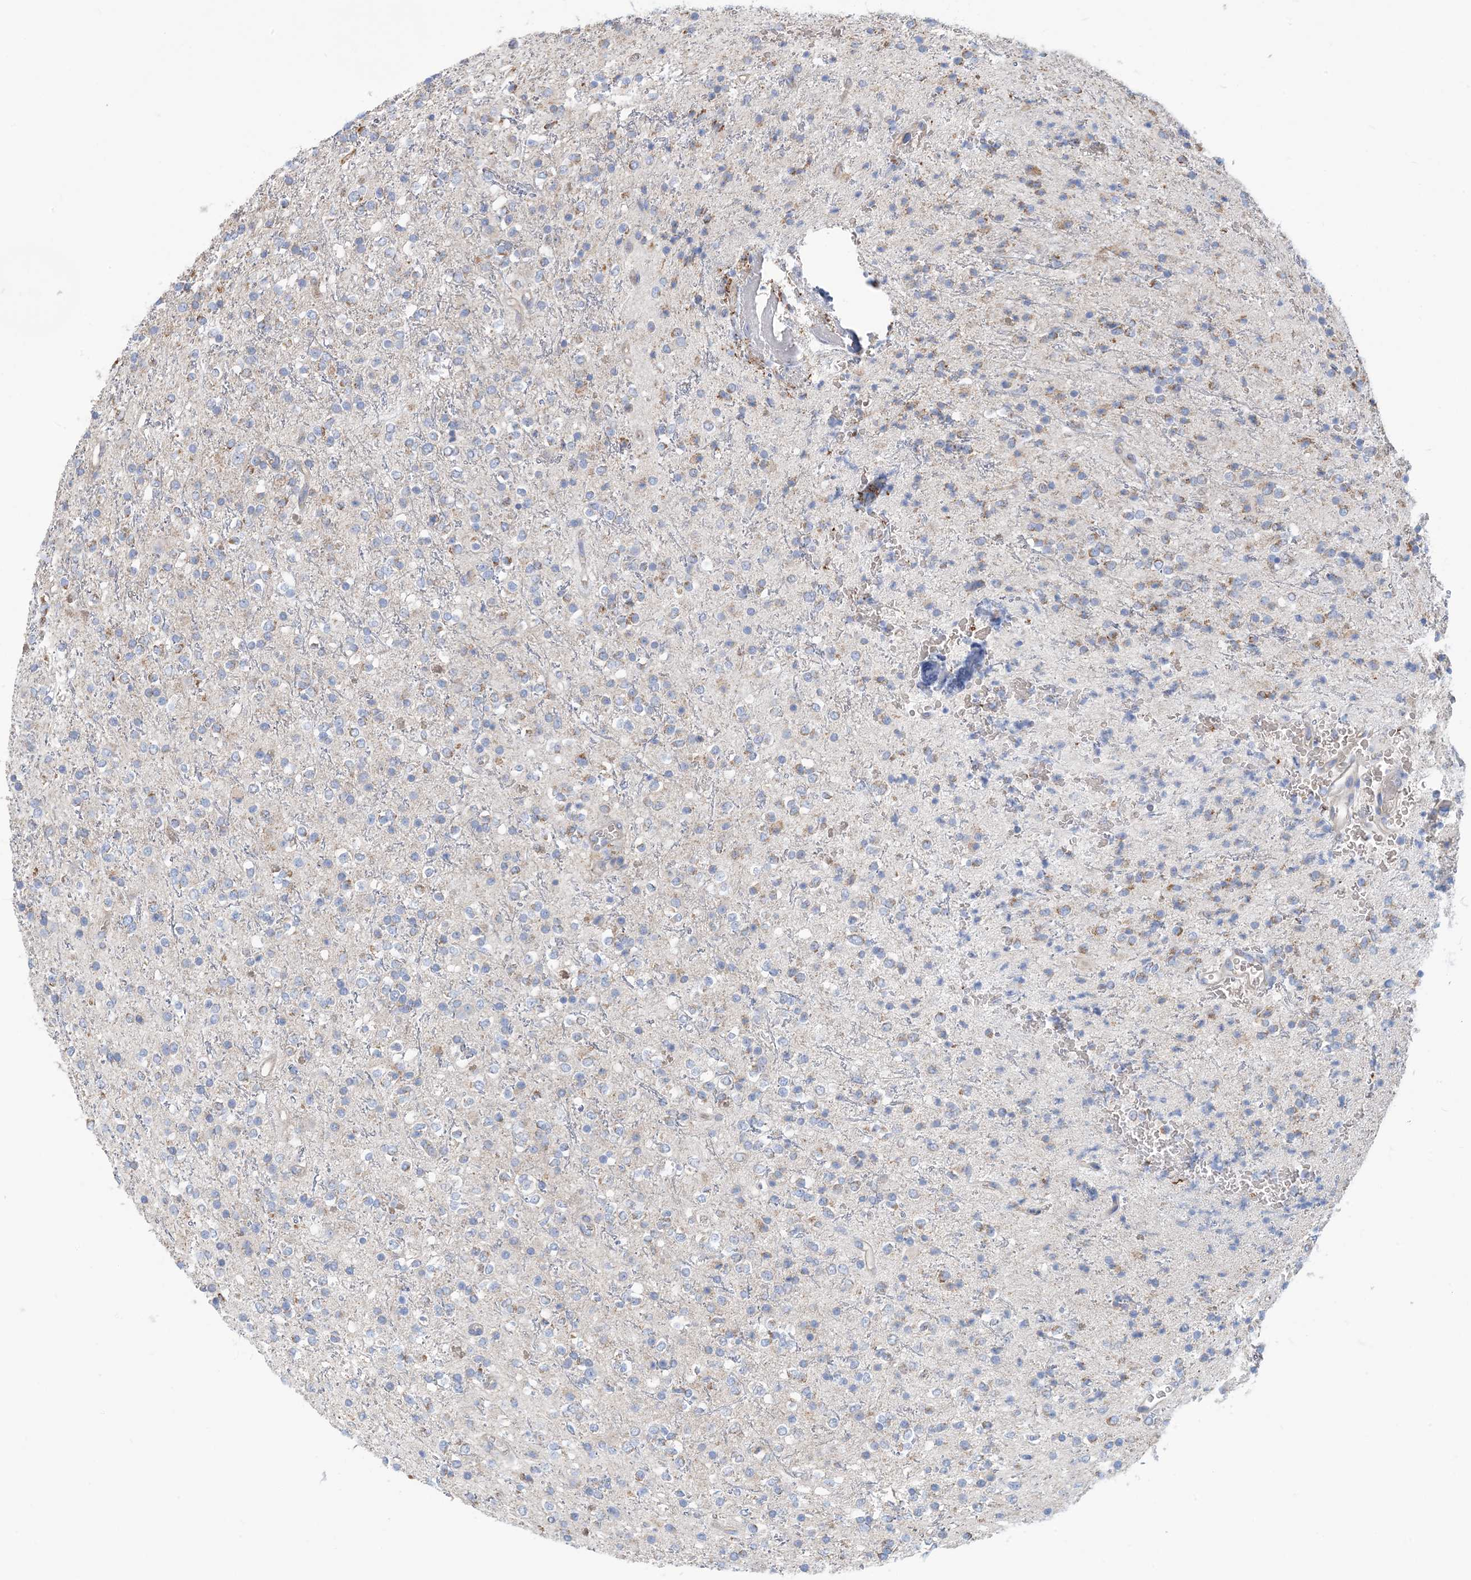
{"staining": {"intensity": "weak", "quantity": "<25%", "location": "cytoplasmic/membranous"}, "tissue": "glioma", "cell_type": "Tumor cells", "image_type": "cancer", "snomed": [{"axis": "morphology", "description": "Glioma, malignant, High grade"}, {"axis": "topography", "description": "Brain"}], "caption": "The immunohistochemistry (IHC) micrograph has no significant expression in tumor cells of glioma tissue.", "gene": "PHOSPHO2", "patient": {"sex": "male", "age": 34}}